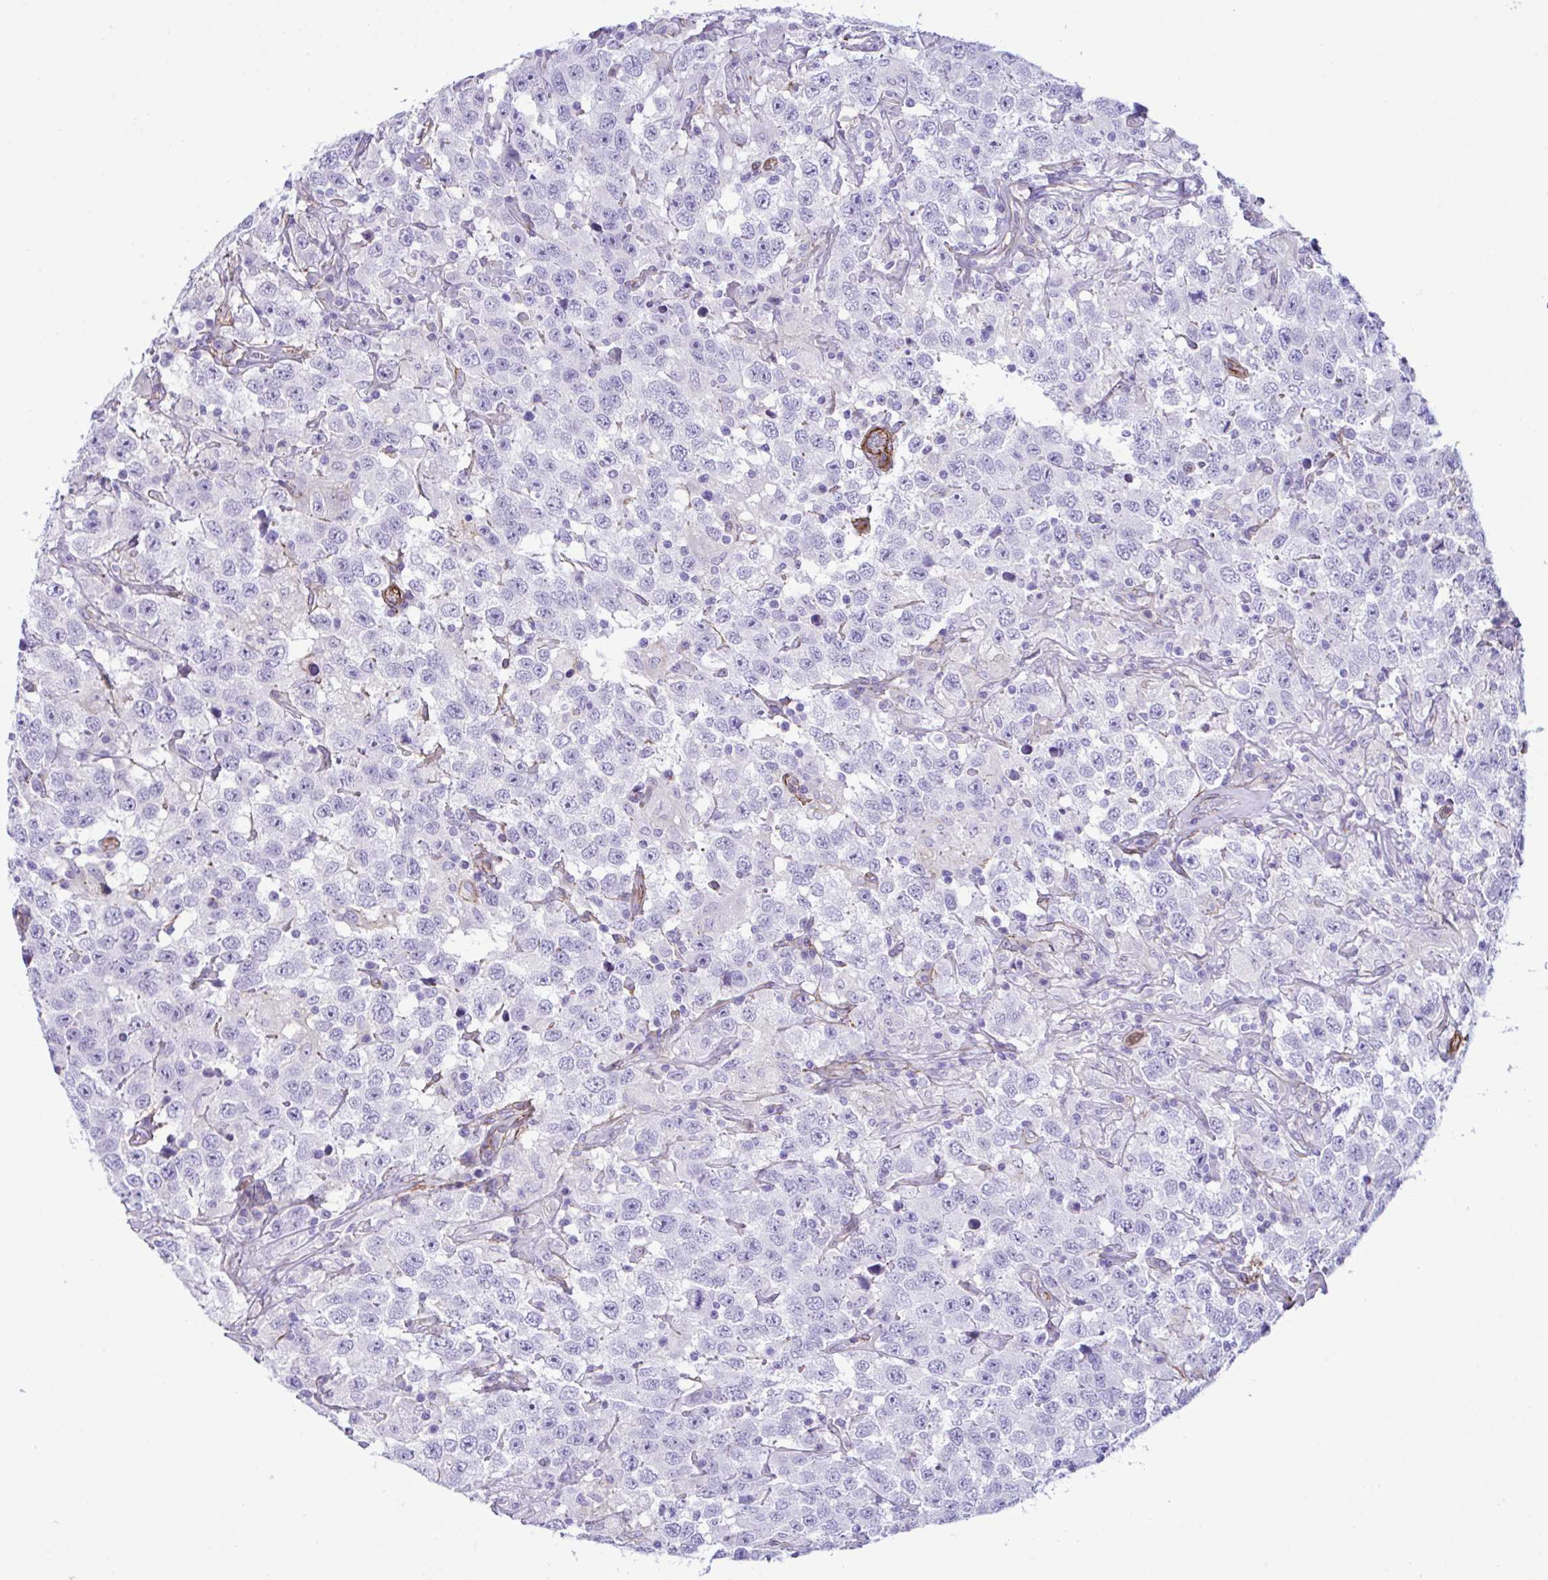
{"staining": {"intensity": "negative", "quantity": "none", "location": "none"}, "tissue": "testis cancer", "cell_type": "Tumor cells", "image_type": "cancer", "snomed": [{"axis": "morphology", "description": "Seminoma, NOS"}, {"axis": "topography", "description": "Testis"}], "caption": "There is no significant staining in tumor cells of testis cancer. (Brightfield microscopy of DAB (3,3'-diaminobenzidine) immunohistochemistry at high magnification).", "gene": "SYNPO2L", "patient": {"sex": "male", "age": 41}}